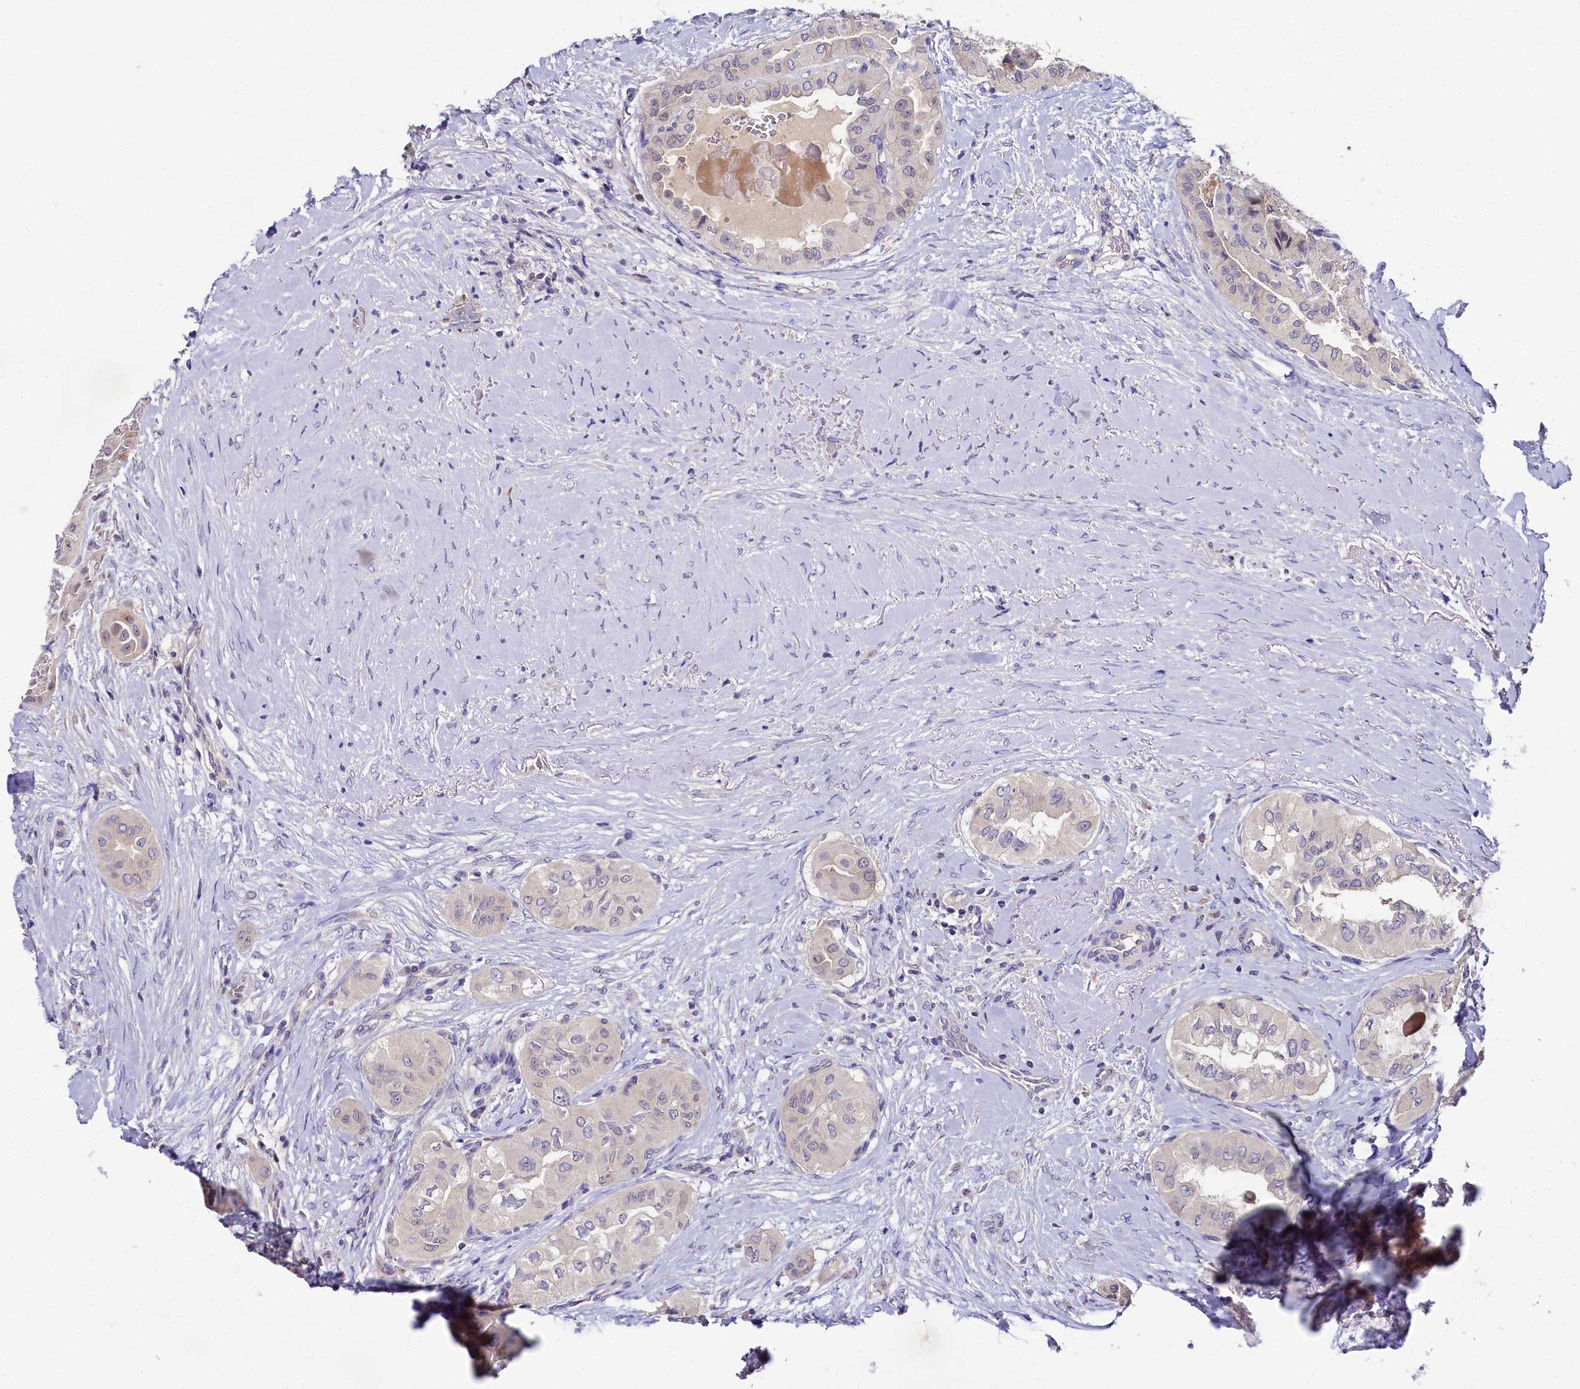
{"staining": {"intensity": "weak", "quantity": "25%-75%", "location": "cytoplasmic/membranous"}, "tissue": "thyroid cancer", "cell_type": "Tumor cells", "image_type": "cancer", "snomed": [{"axis": "morphology", "description": "Papillary adenocarcinoma, NOS"}, {"axis": "topography", "description": "Thyroid gland"}], "caption": "Protein staining by immunohistochemistry shows weak cytoplasmic/membranous positivity in about 25%-75% of tumor cells in thyroid cancer (papillary adenocarcinoma).", "gene": "SPINK9", "patient": {"sex": "female", "age": 59}}